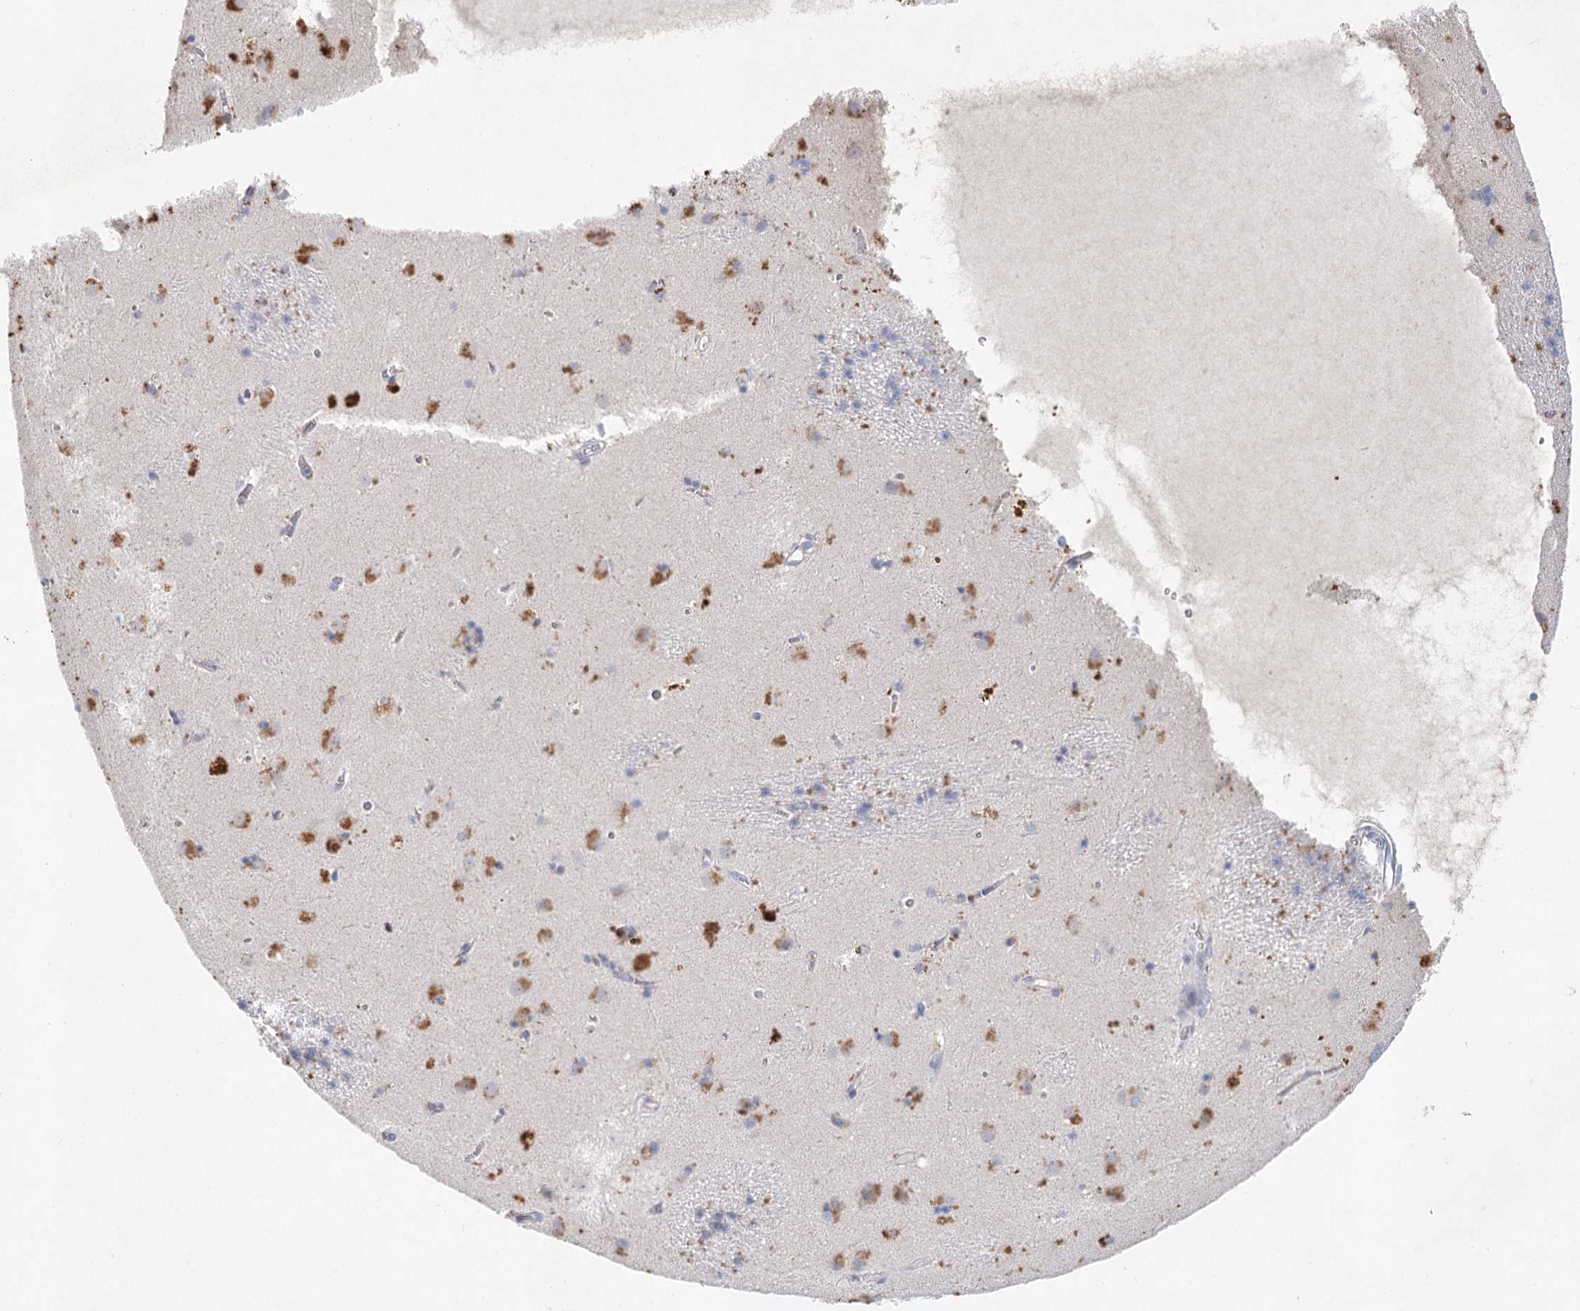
{"staining": {"intensity": "moderate", "quantity": "<25%", "location": "cytoplasmic/membranous"}, "tissue": "caudate", "cell_type": "Glial cells", "image_type": "normal", "snomed": [{"axis": "morphology", "description": "Normal tissue, NOS"}, {"axis": "topography", "description": "Lateral ventricle wall"}], "caption": "Immunohistochemical staining of unremarkable caudate reveals low levels of moderate cytoplasmic/membranous expression in about <25% of glial cells.", "gene": "XPO6", "patient": {"sex": "male", "age": 70}}